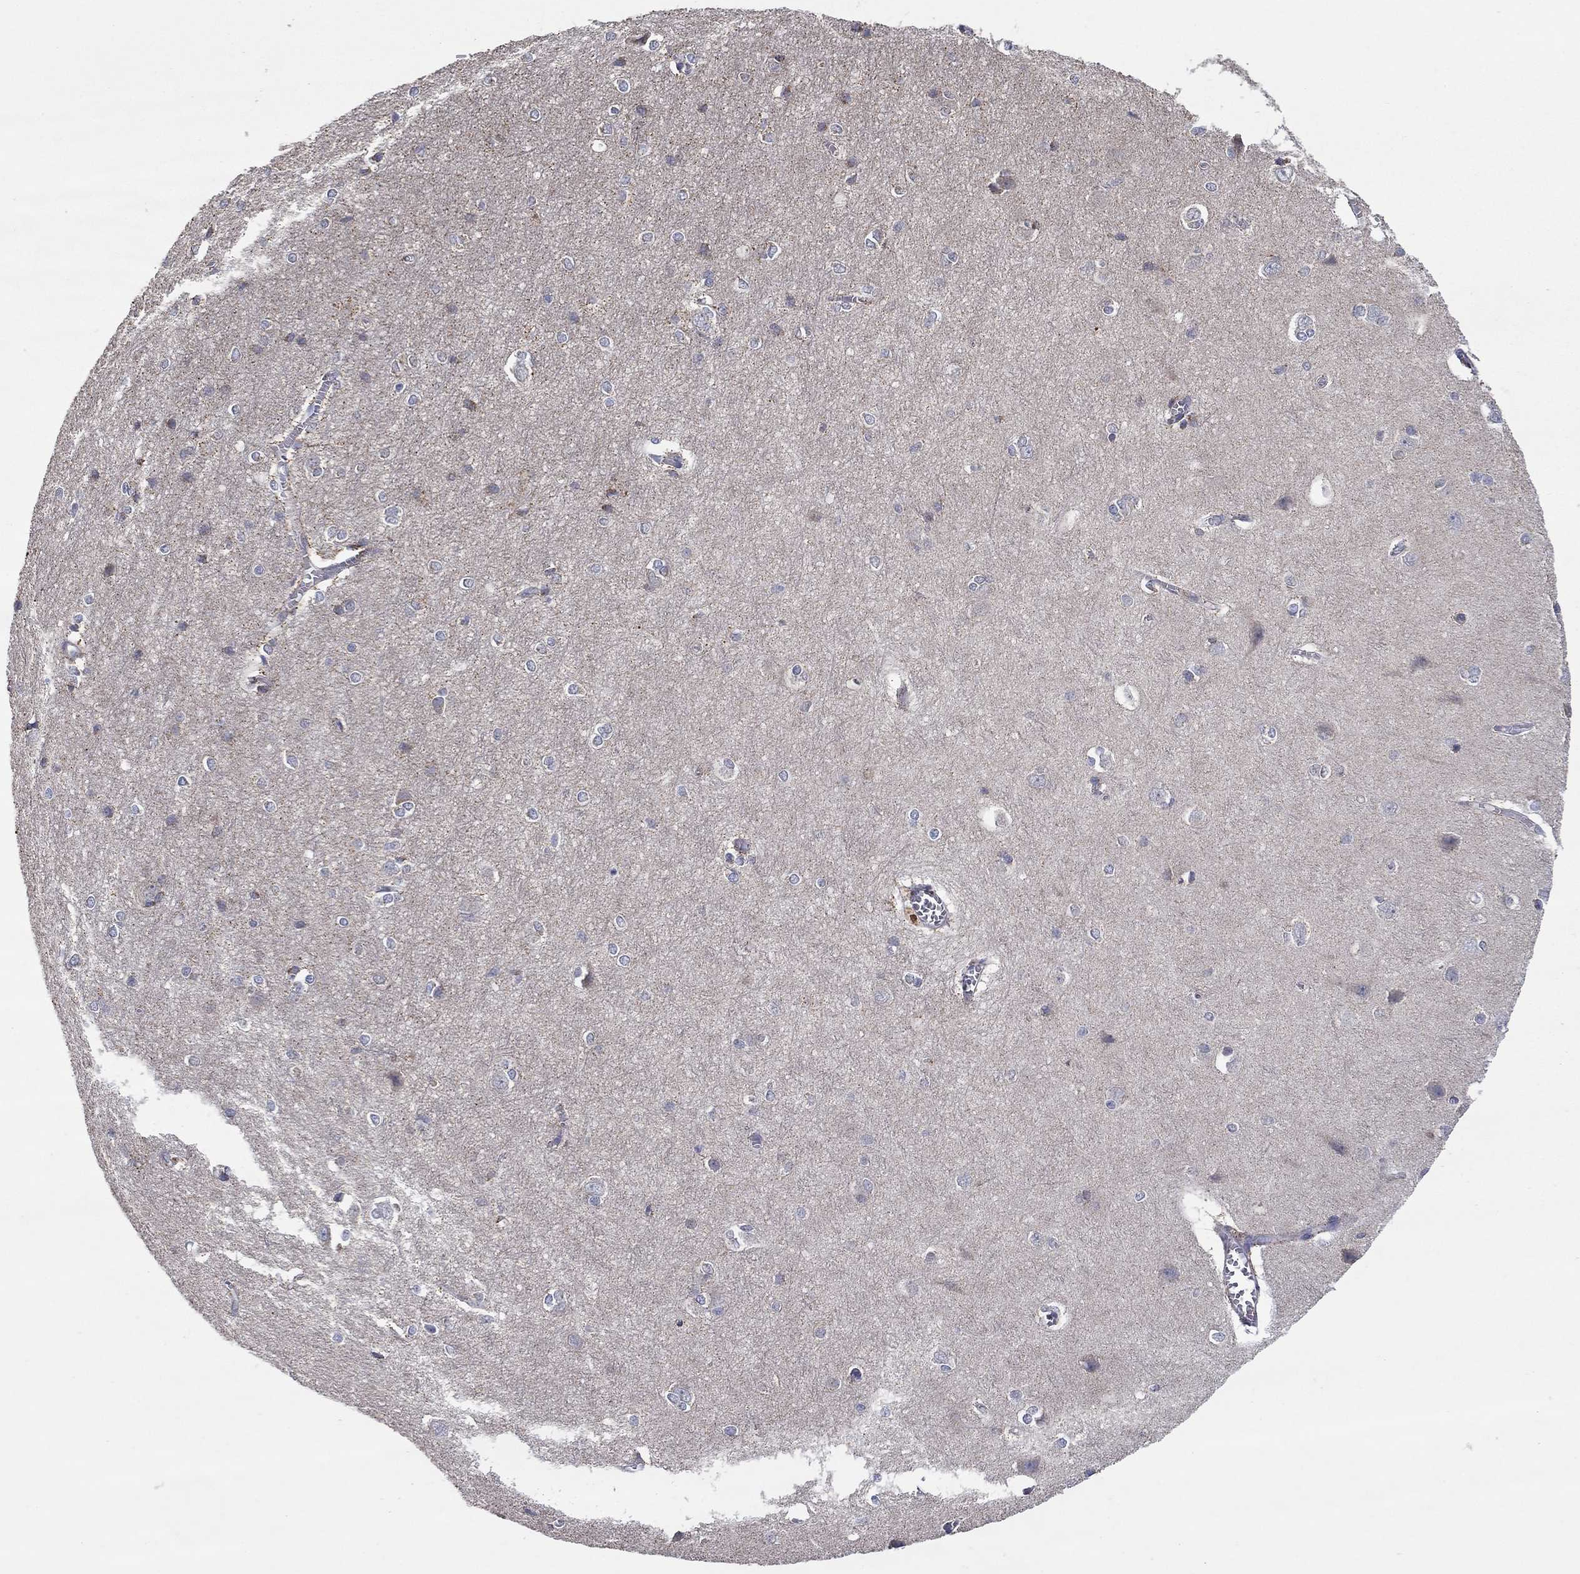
{"staining": {"intensity": "negative", "quantity": "none", "location": "none"}, "tissue": "cerebral cortex", "cell_type": "Endothelial cells", "image_type": "normal", "snomed": [{"axis": "morphology", "description": "Normal tissue, NOS"}, {"axis": "topography", "description": "Cerebral cortex"}], "caption": "The image demonstrates no staining of endothelial cells in unremarkable cerebral cortex.", "gene": "HPS5", "patient": {"sex": "male", "age": 37}}